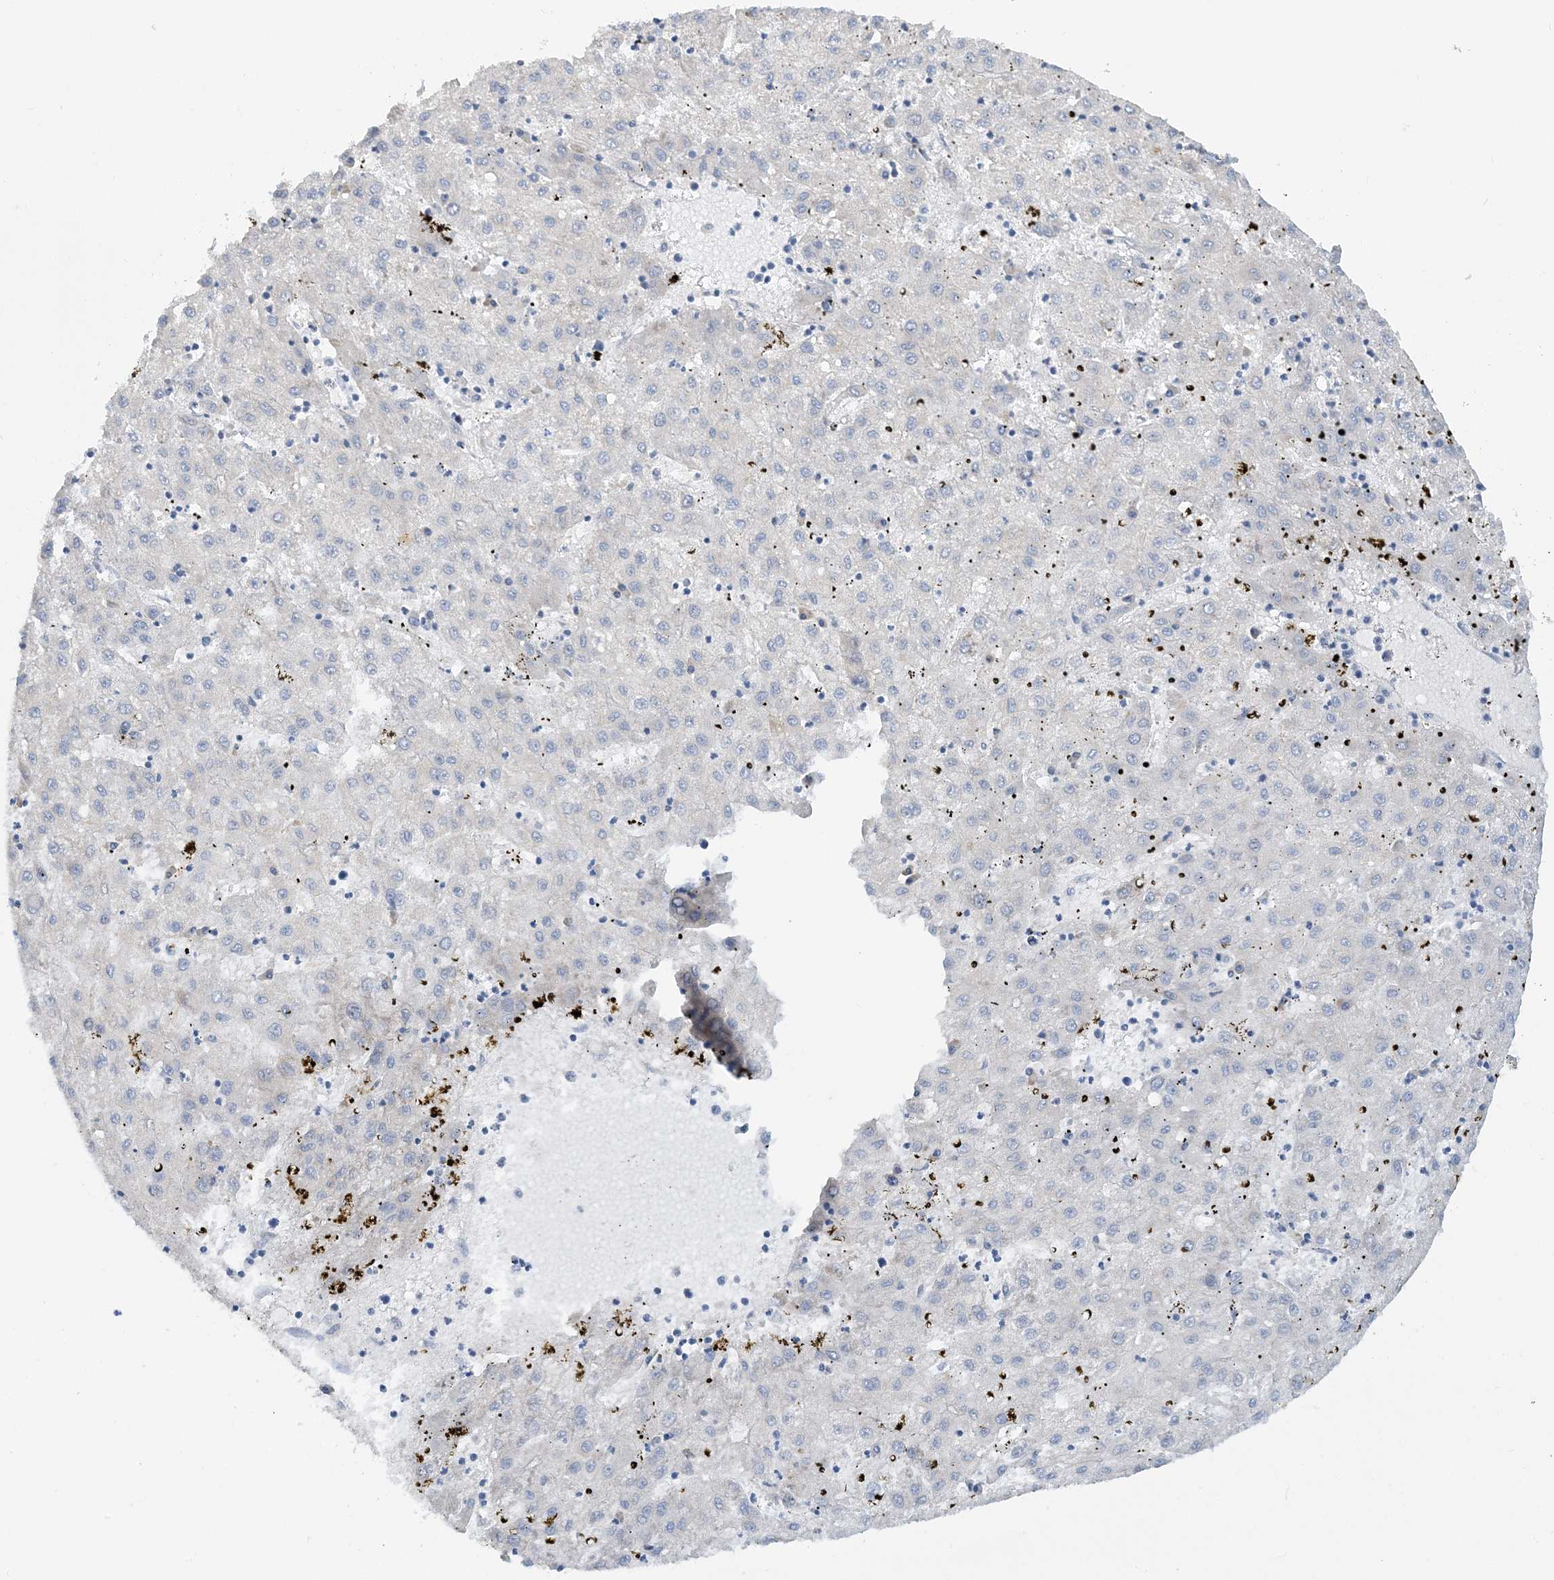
{"staining": {"intensity": "negative", "quantity": "none", "location": "none"}, "tissue": "liver cancer", "cell_type": "Tumor cells", "image_type": "cancer", "snomed": [{"axis": "morphology", "description": "Carcinoma, Hepatocellular, NOS"}, {"axis": "topography", "description": "Liver"}], "caption": "This is a image of immunohistochemistry staining of hepatocellular carcinoma (liver), which shows no expression in tumor cells. (DAB immunohistochemistry visualized using brightfield microscopy, high magnification).", "gene": "ZCCHC18", "patient": {"sex": "male", "age": 72}}